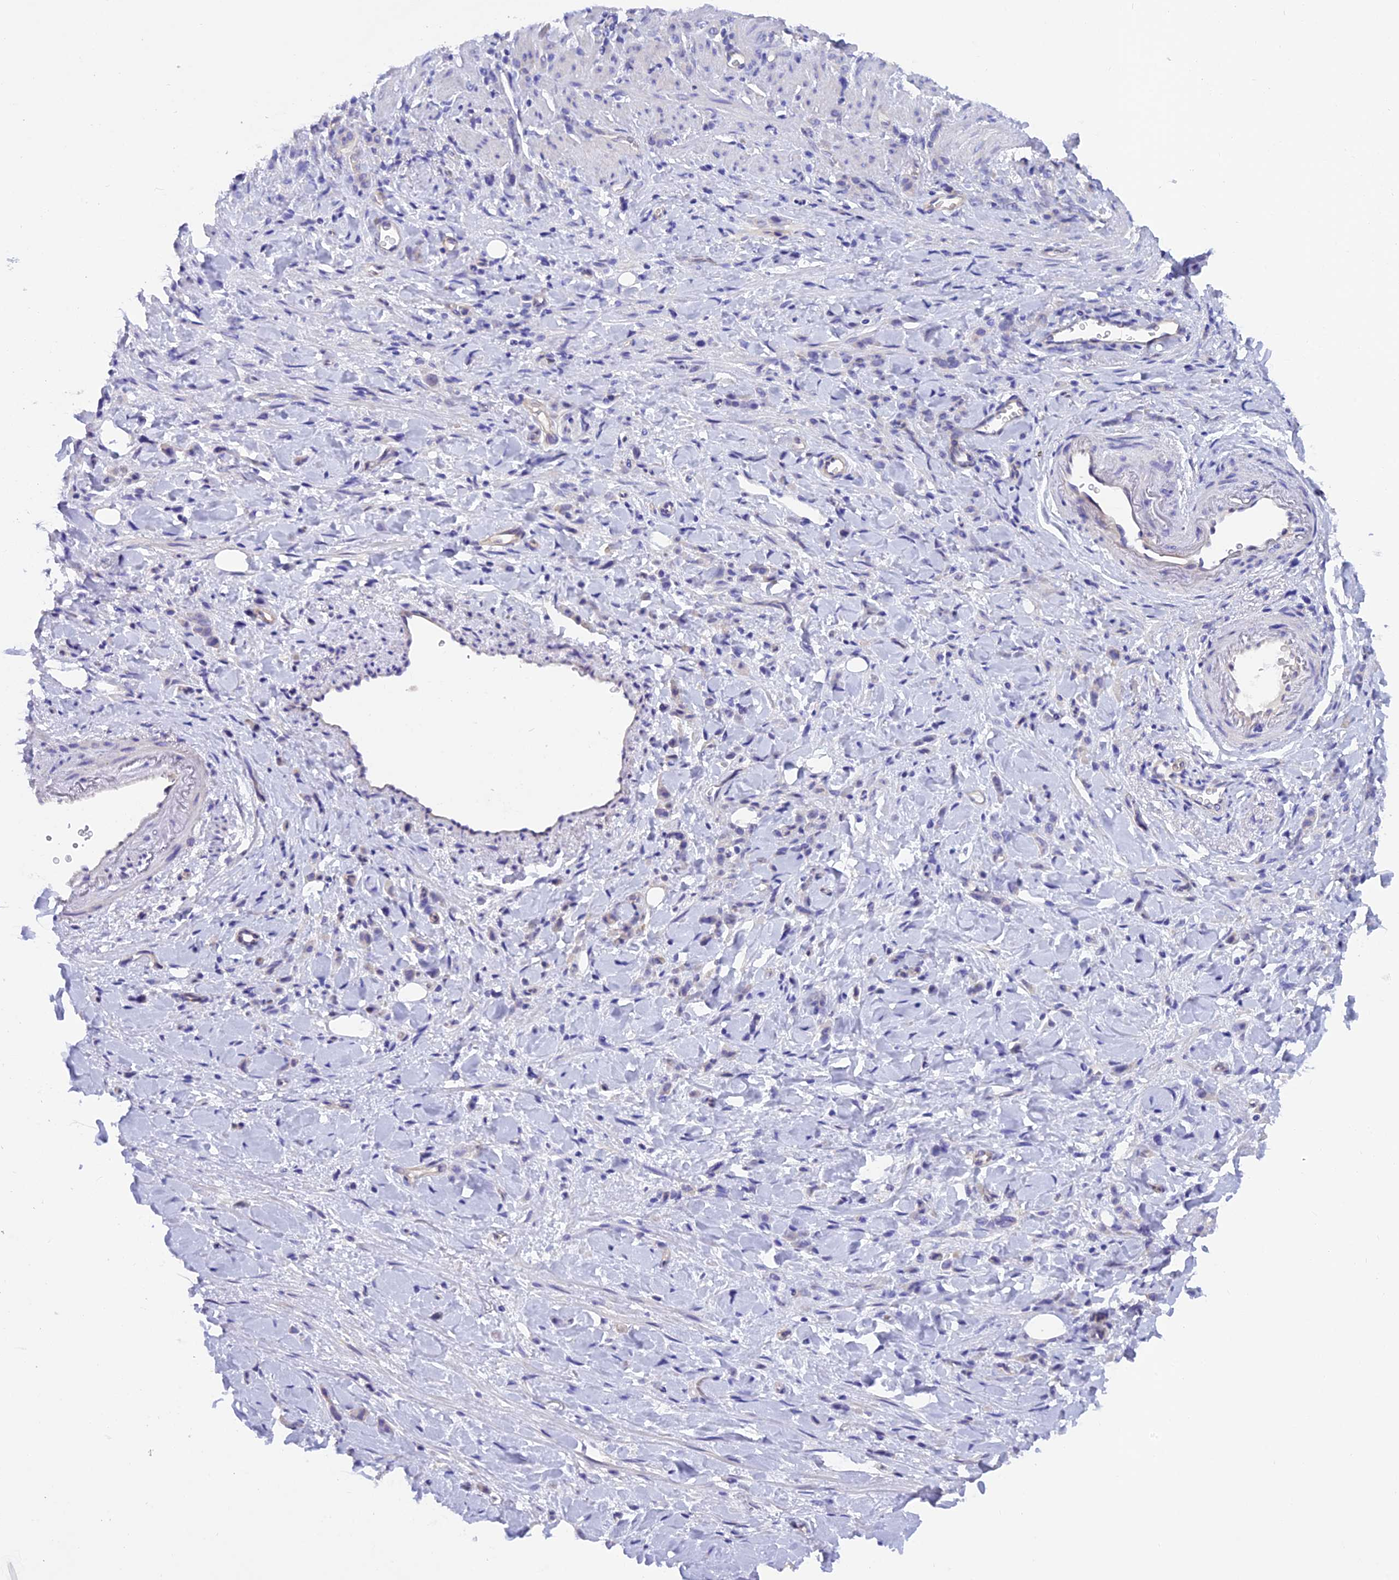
{"staining": {"intensity": "negative", "quantity": "none", "location": "none"}, "tissue": "stomach cancer", "cell_type": "Tumor cells", "image_type": "cancer", "snomed": [{"axis": "morphology", "description": "Normal tissue, NOS"}, {"axis": "morphology", "description": "Adenocarcinoma, NOS"}, {"axis": "topography", "description": "Stomach"}], "caption": "Stomach adenocarcinoma was stained to show a protein in brown. There is no significant expression in tumor cells.", "gene": "C17orf67", "patient": {"sex": "male", "age": 82}}